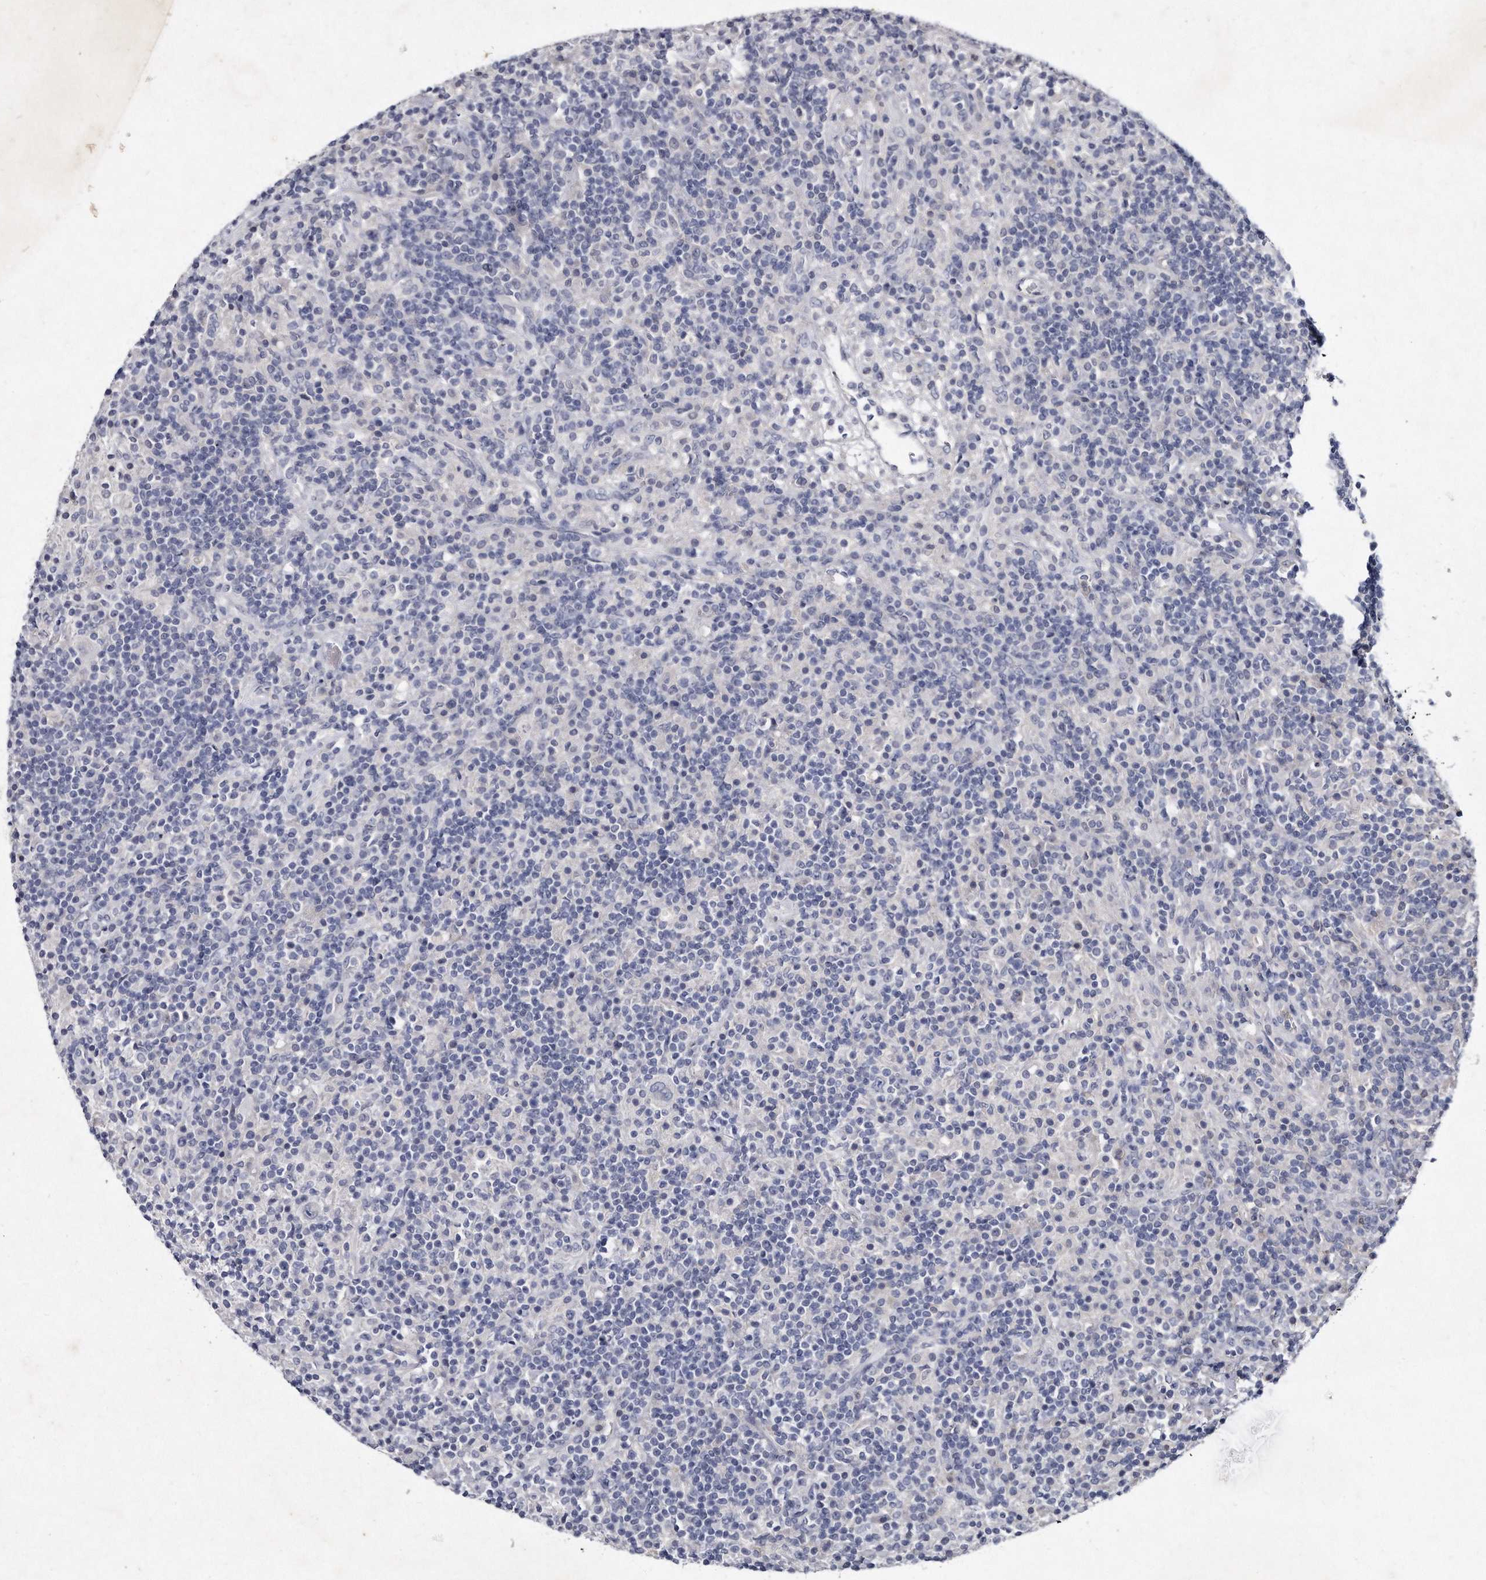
{"staining": {"intensity": "negative", "quantity": "none", "location": "none"}, "tissue": "lymphoma", "cell_type": "Tumor cells", "image_type": "cancer", "snomed": [{"axis": "morphology", "description": "Hodgkin's disease, NOS"}, {"axis": "topography", "description": "Lymph node"}], "caption": "A high-resolution photomicrograph shows immunohistochemistry staining of Hodgkin's disease, which shows no significant positivity in tumor cells. (Brightfield microscopy of DAB (3,3'-diaminobenzidine) IHC at high magnification).", "gene": "KLHDC3", "patient": {"sex": "male", "age": 70}}